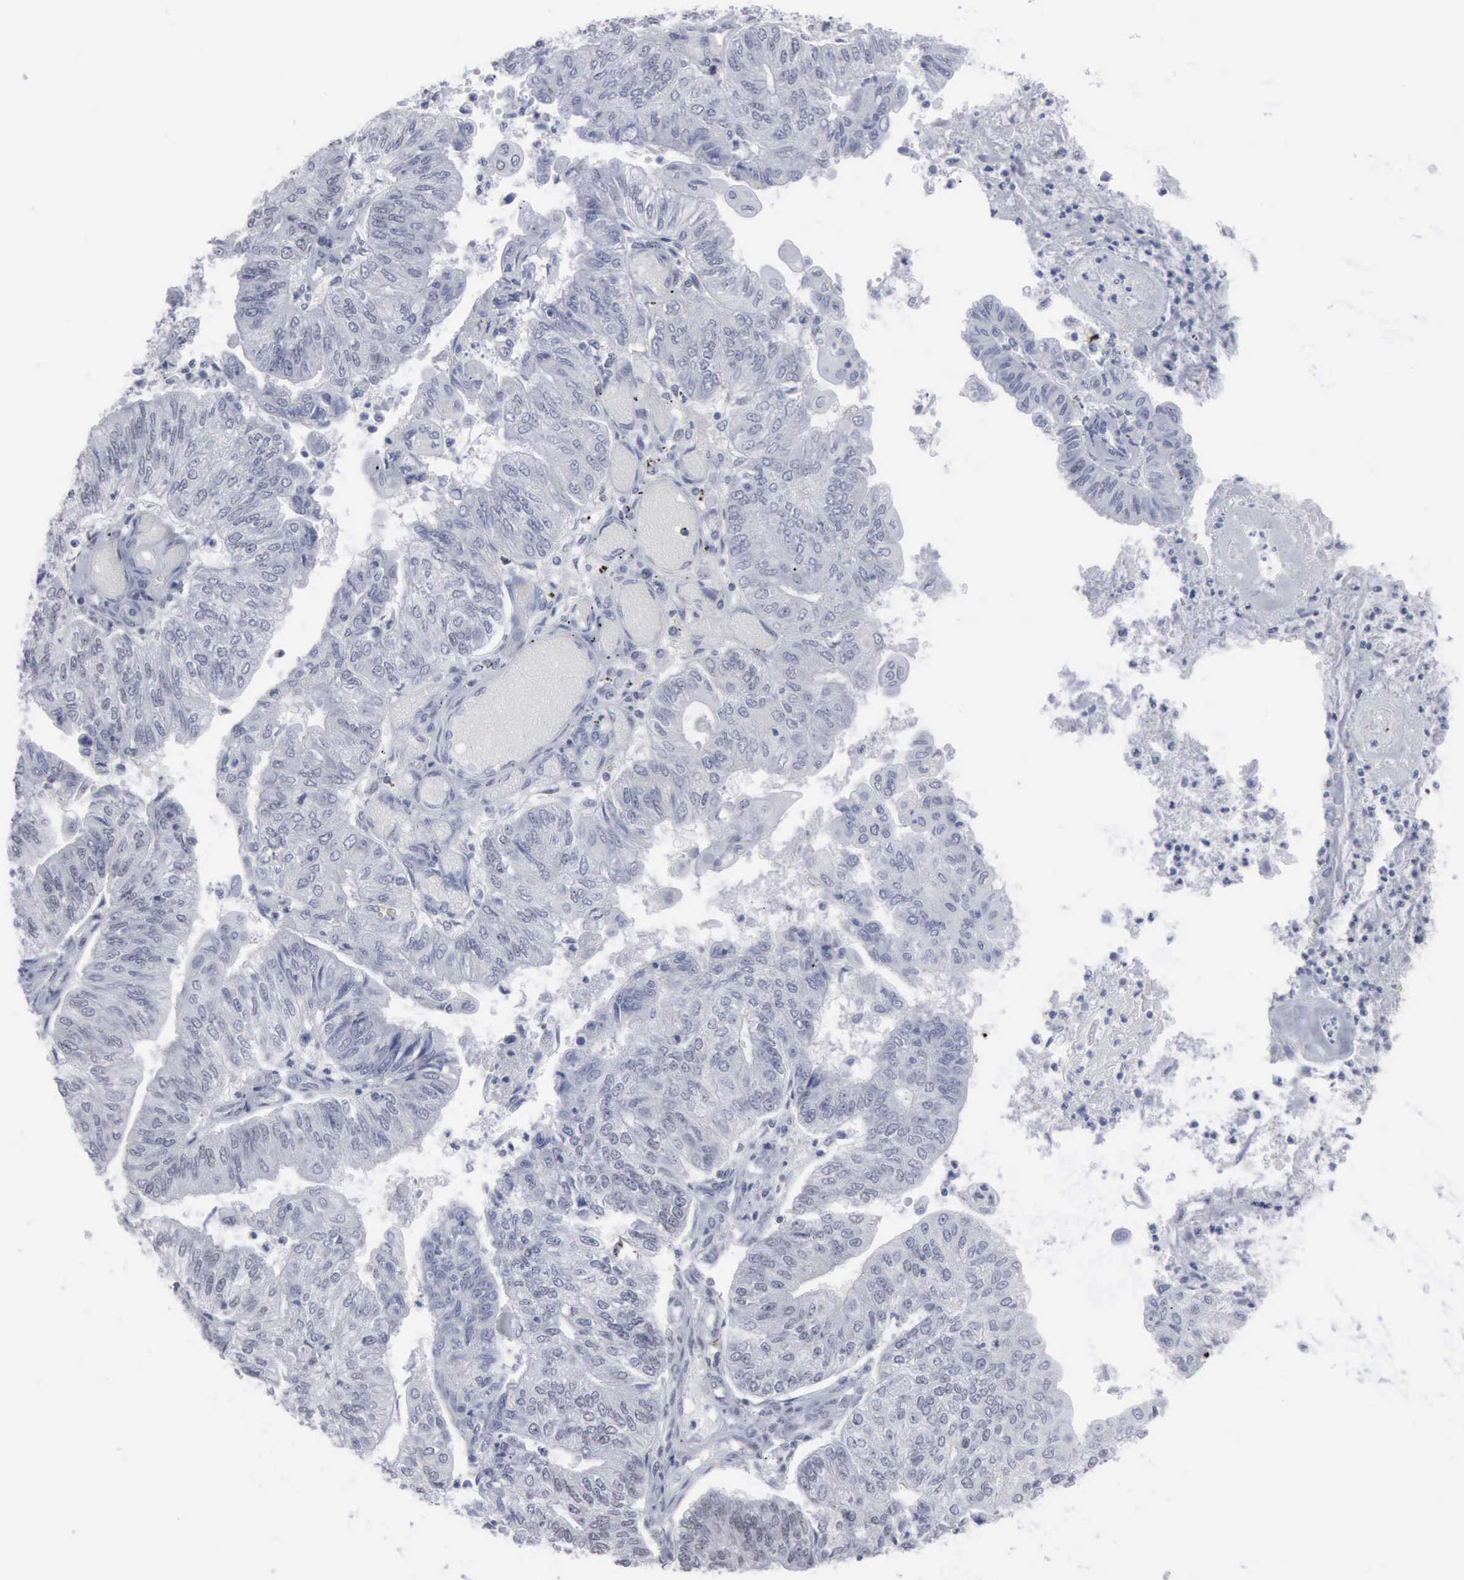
{"staining": {"intensity": "negative", "quantity": "none", "location": "none"}, "tissue": "endometrial cancer", "cell_type": "Tumor cells", "image_type": "cancer", "snomed": [{"axis": "morphology", "description": "Adenocarcinoma, NOS"}, {"axis": "topography", "description": "Endometrium"}], "caption": "High power microscopy histopathology image of an immunohistochemistry (IHC) photomicrograph of endometrial cancer, revealing no significant positivity in tumor cells.", "gene": "XPA", "patient": {"sex": "female", "age": 59}}